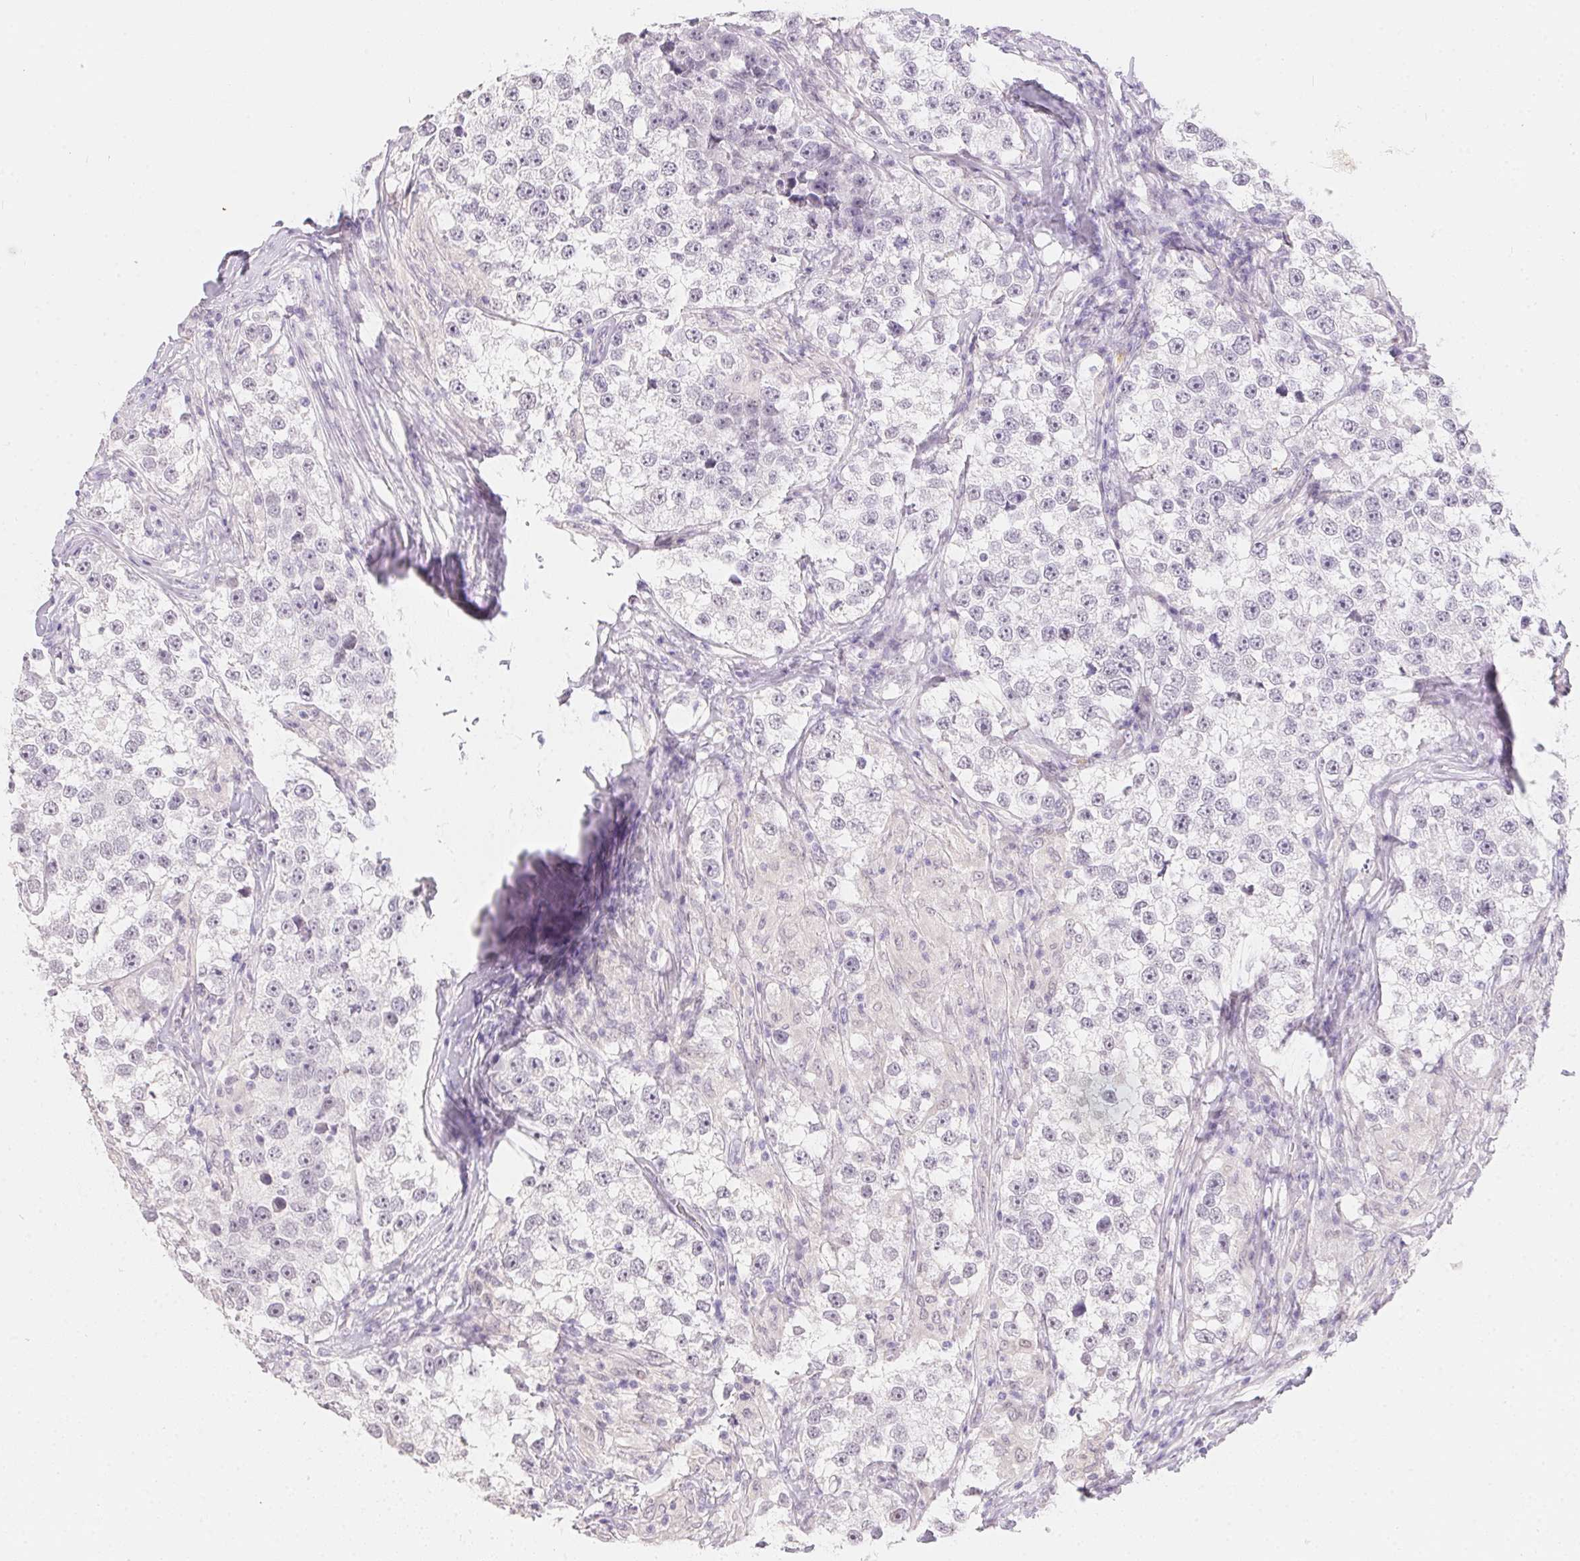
{"staining": {"intensity": "negative", "quantity": "none", "location": "none"}, "tissue": "testis cancer", "cell_type": "Tumor cells", "image_type": "cancer", "snomed": [{"axis": "morphology", "description": "Seminoma, NOS"}, {"axis": "topography", "description": "Testis"}], "caption": "Protein analysis of testis seminoma shows no significant expression in tumor cells.", "gene": "MORC1", "patient": {"sex": "male", "age": 46}}